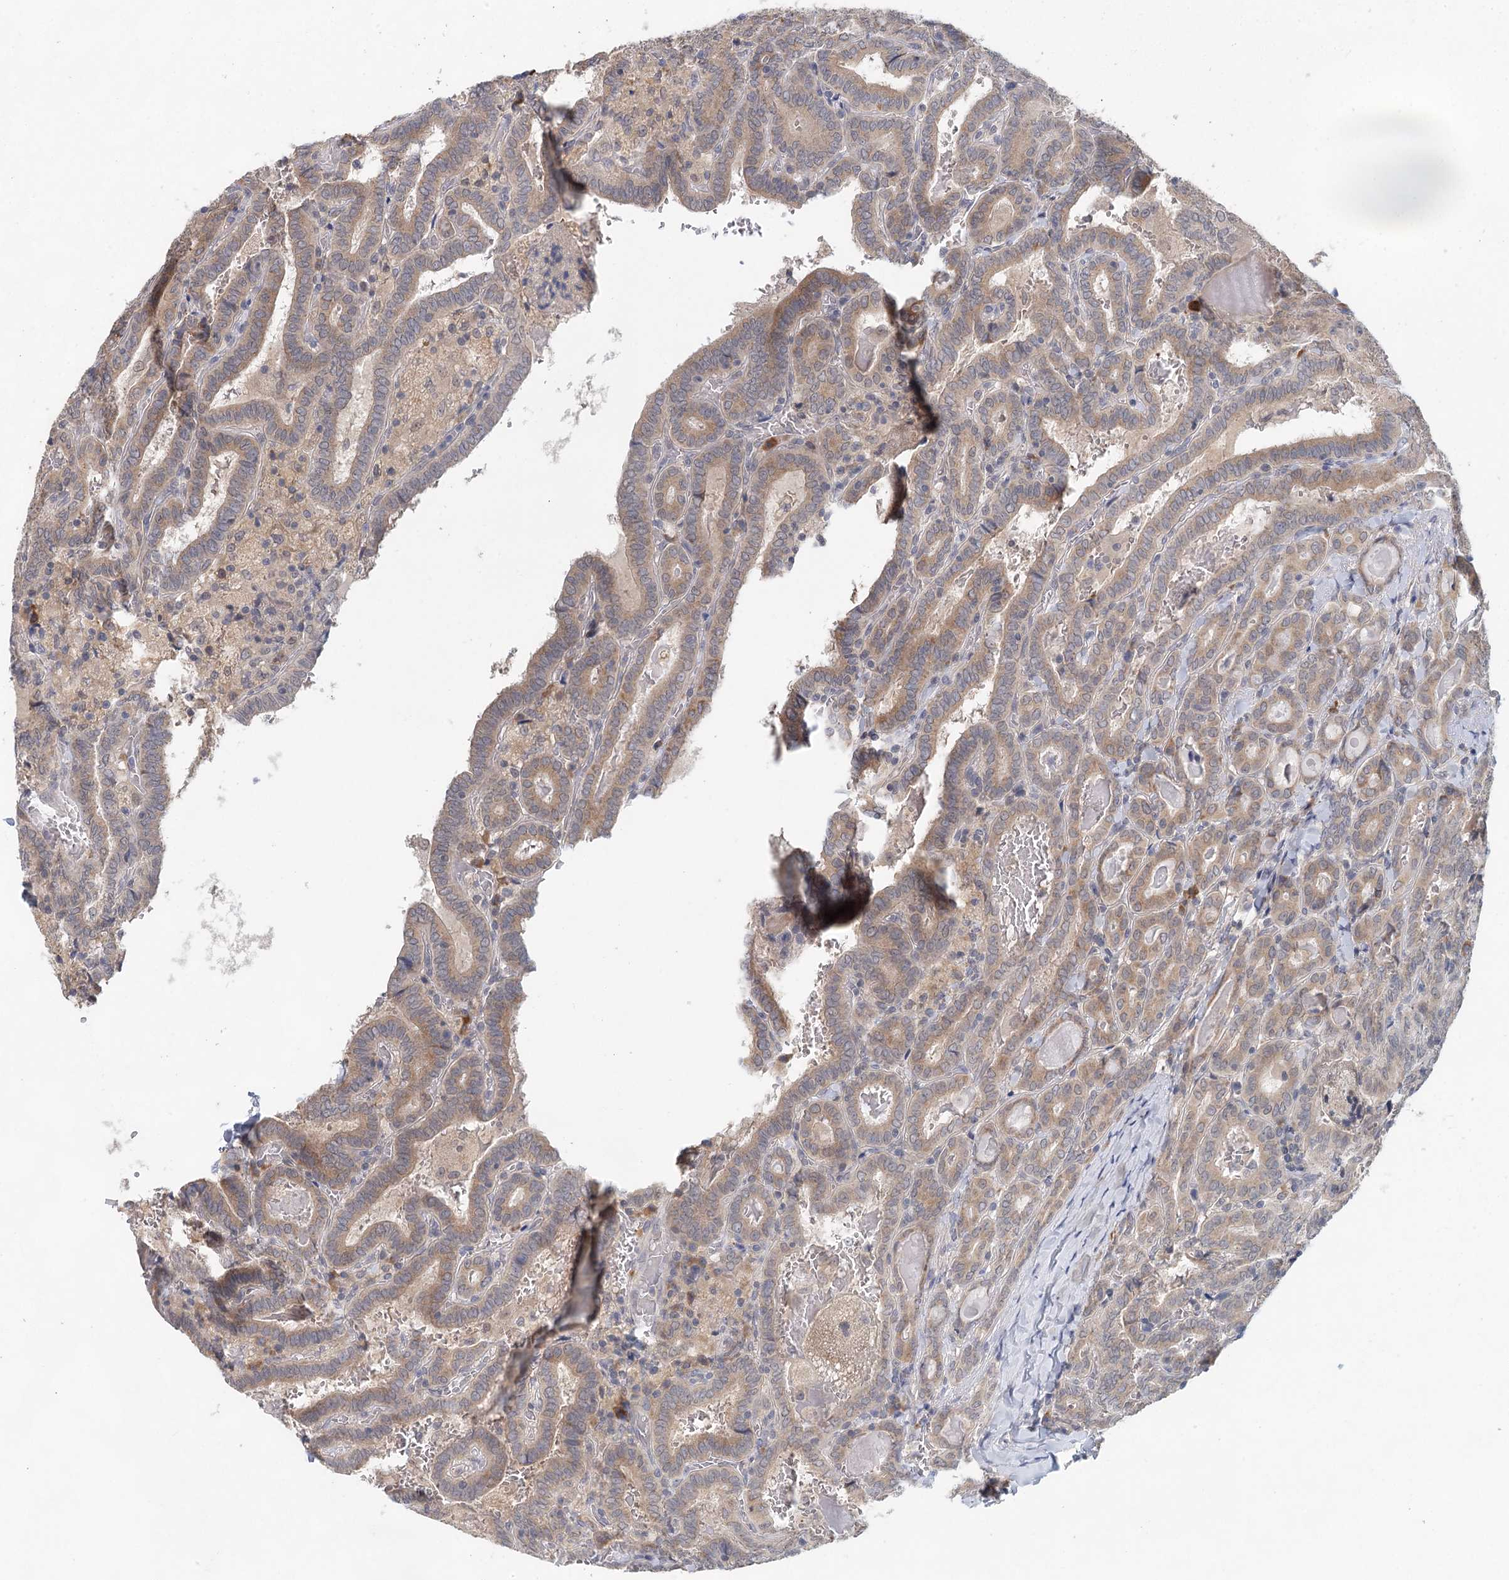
{"staining": {"intensity": "moderate", "quantity": ">75%", "location": "cytoplasmic/membranous"}, "tissue": "thyroid cancer", "cell_type": "Tumor cells", "image_type": "cancer", "snomed": [{"axis": "morphology", "description": "Papillary adenocarcinoma, NOS"}, {"axis": "topography", "description": "Thyroid gland"}], "caption": "A brown stain shows moderate cytoplasmic/membranous expression of a protein in human thyroid papillary adenocarcinoma tumor cells.", "gene": "BLTP1", "patient": {"sex": "female", "age": 72}}